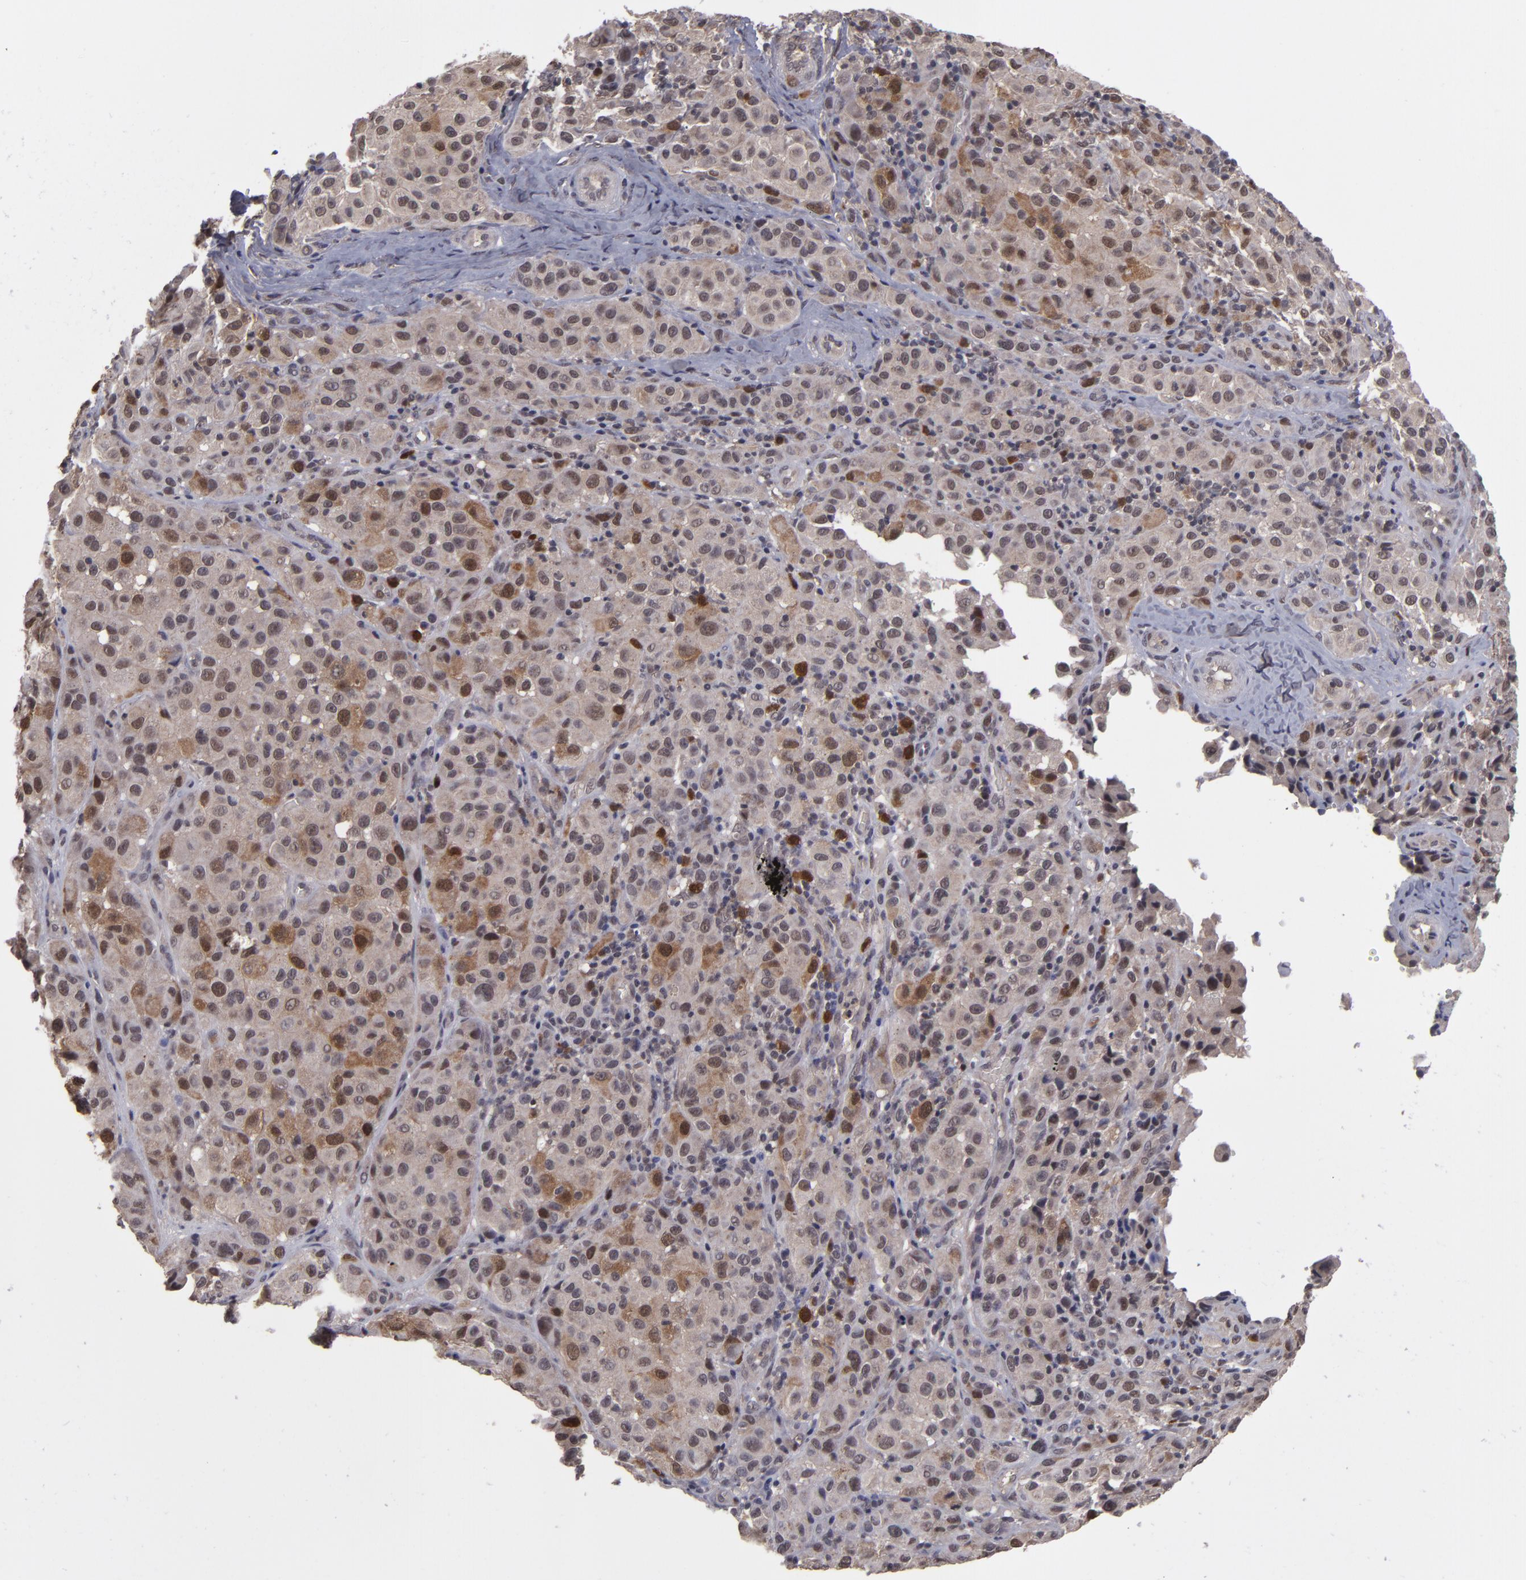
{"staining": {"intensity": "moderate", "quantity": ">75%", "location": "cytoplasmic/membranous,nuclear"}, "tissue": "melanoma", "cell_type": "Tumor cells", "image_type": "cancer", "snomed": [{"axis": "morphology", "description": "Malignant melanoma, NOS"}, {"axis": "topography", "description": "Skin"}], "caption": "Immunohistochemistry (IHC) of human melanoma shows medium levels of moderate cytoplasmic/membranous and nuclear expression in approximately >75% of tumor cells.", "gene": "TYMS", "patient": {"sex": "female", "age": 21}}